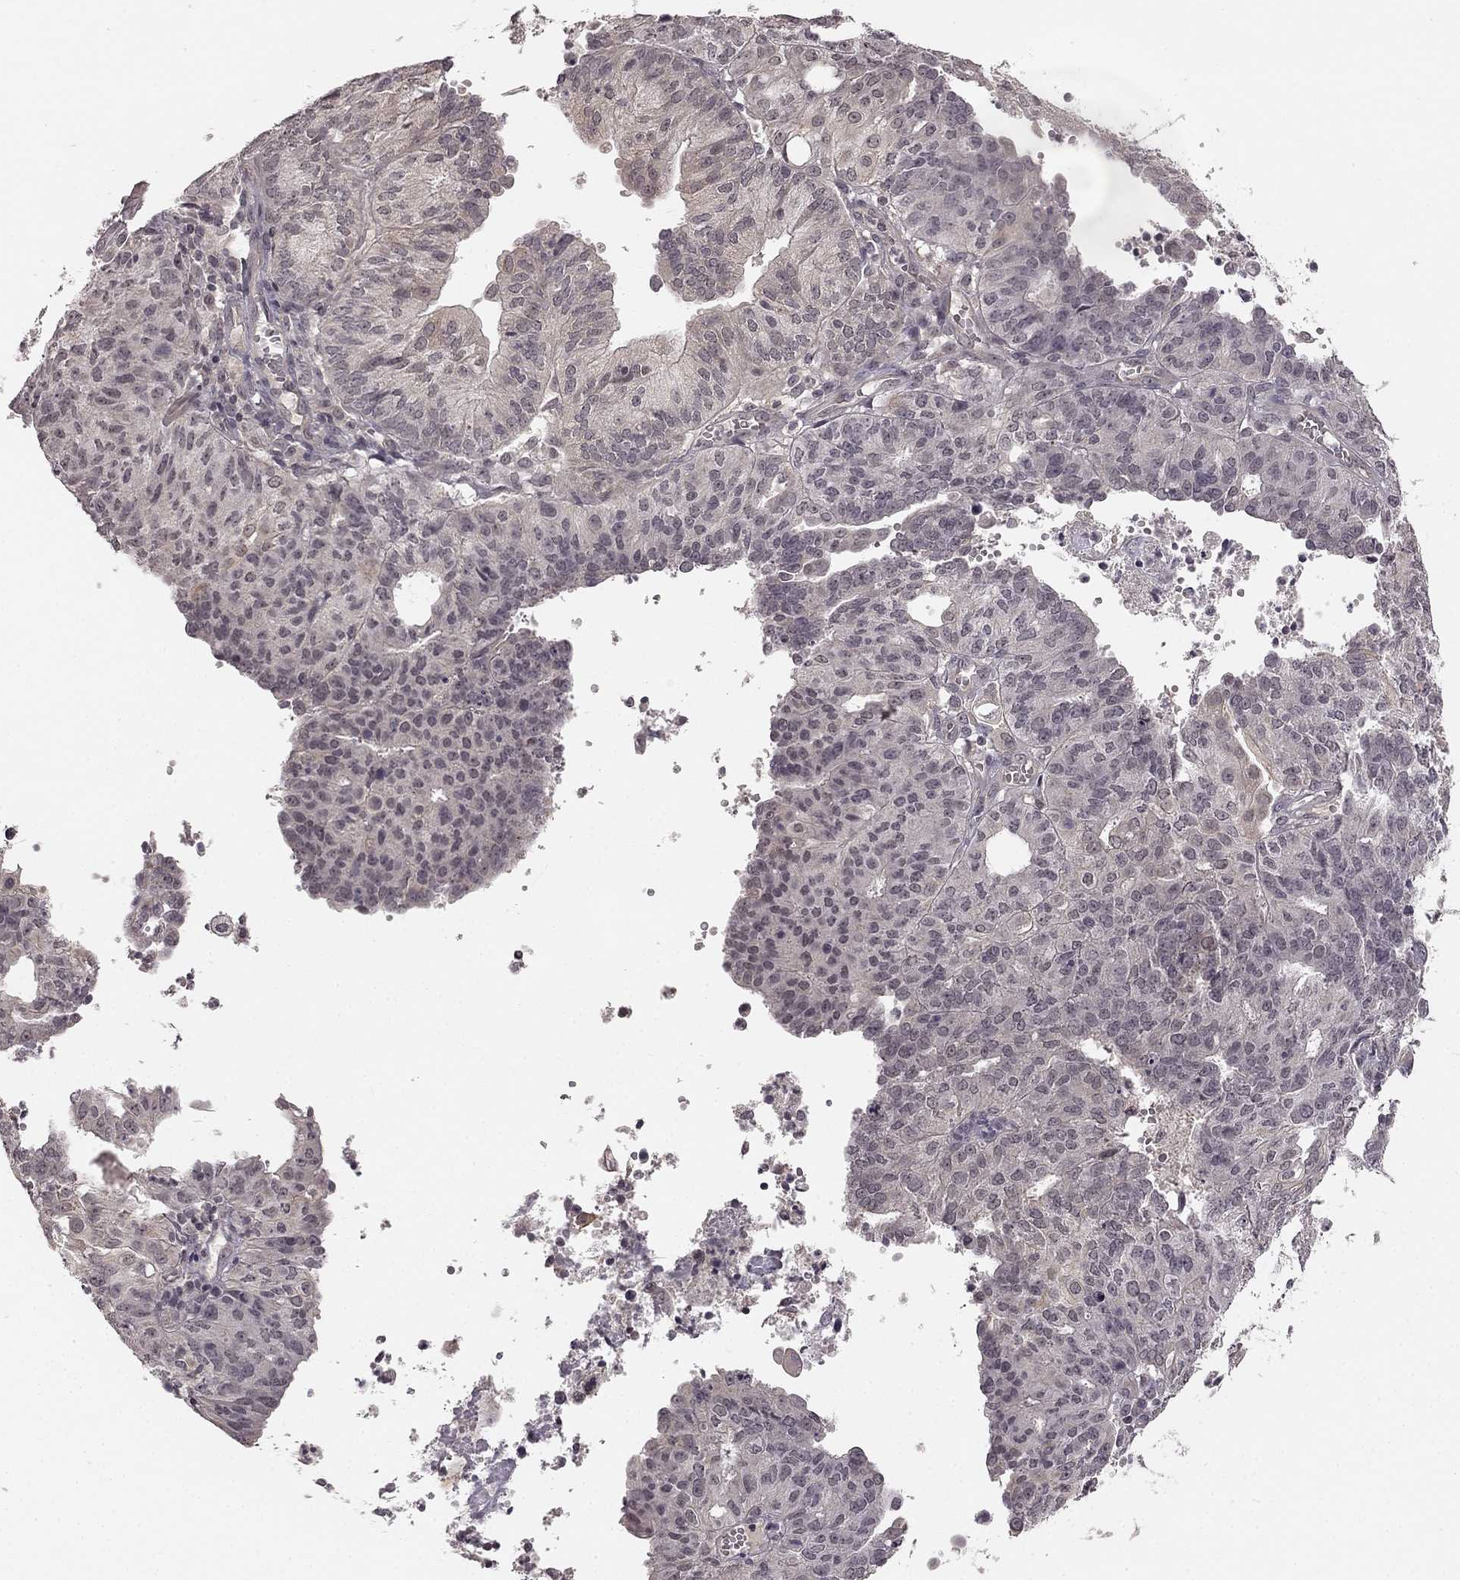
{"staining": {"intensity": "negative", "quantity": "none", "location": "none"}, "tissue": "endometrial cancer", "cell_type": "Tumor cells", "image_type": "cancer", "snomed": [{"axis": "morphology", "description": "Adenocarcinoma, NOS"}, {"axis": "topography", "description": "Endometrium"}], "caption": "Immunohistochemistry (IHC) image of human endometrial cancer (adenocarcinoma) stained for a protein (brown), which displays no positivity in tumor cells.", "gene": "HCN4", "patient": {"sex": "female", "age": 82}}